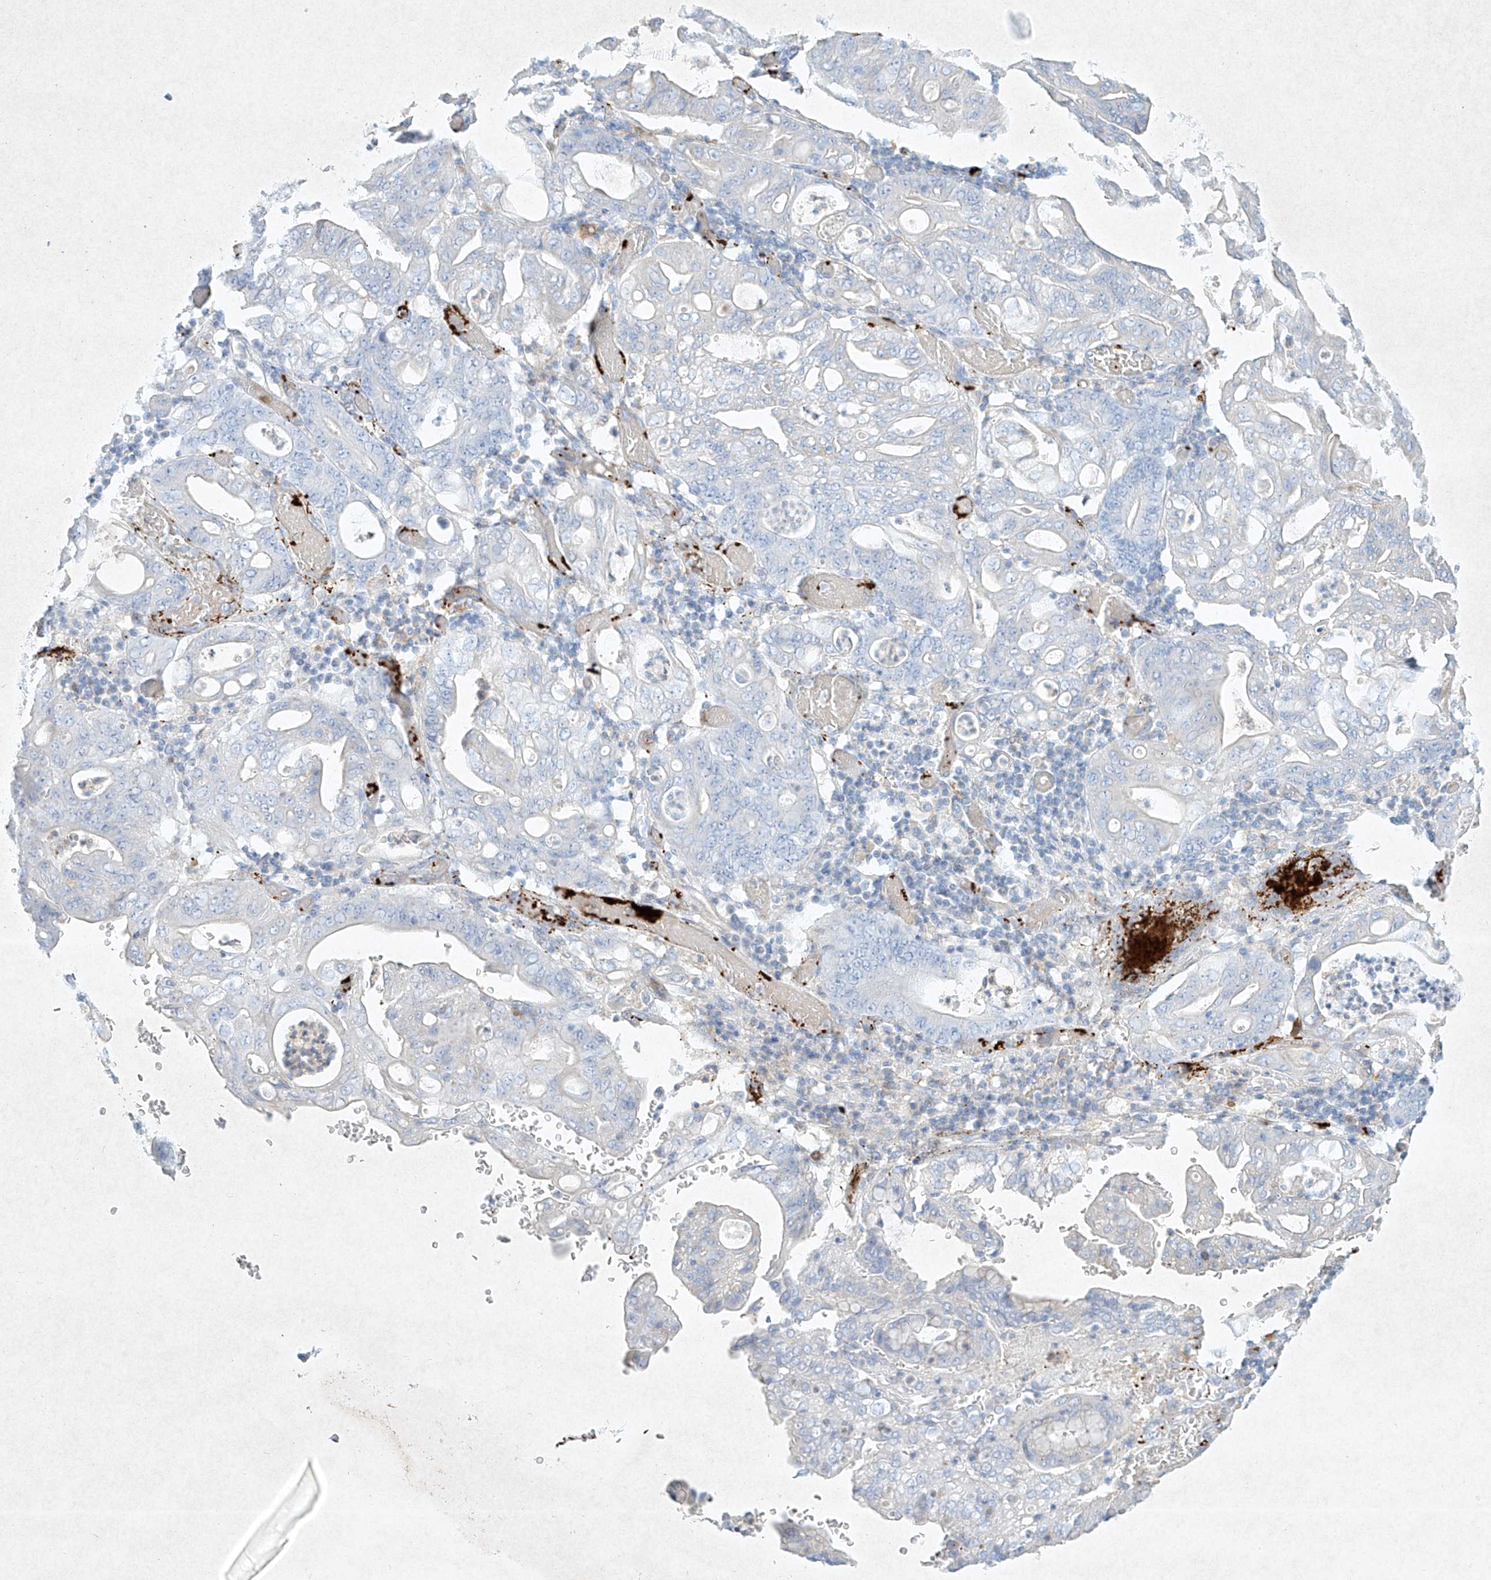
{"staining": {"intensity": "negative", "quantity": "none", "location": "none"}, "tissue": "stomach cancer", "cell_type": "Tumor cells", "image_type": "cancer", "snomed": [{"axis": "morphology", "description": "Adenocarcinoma, NOS"}, {"axis": "topography", "description": "Stomach"}], "caption": "Tumor cells show no significant protein staining in stomach adenocarcinoma.", "gene": "PLEK", "patient": {"sex": "female", "age": 73}}